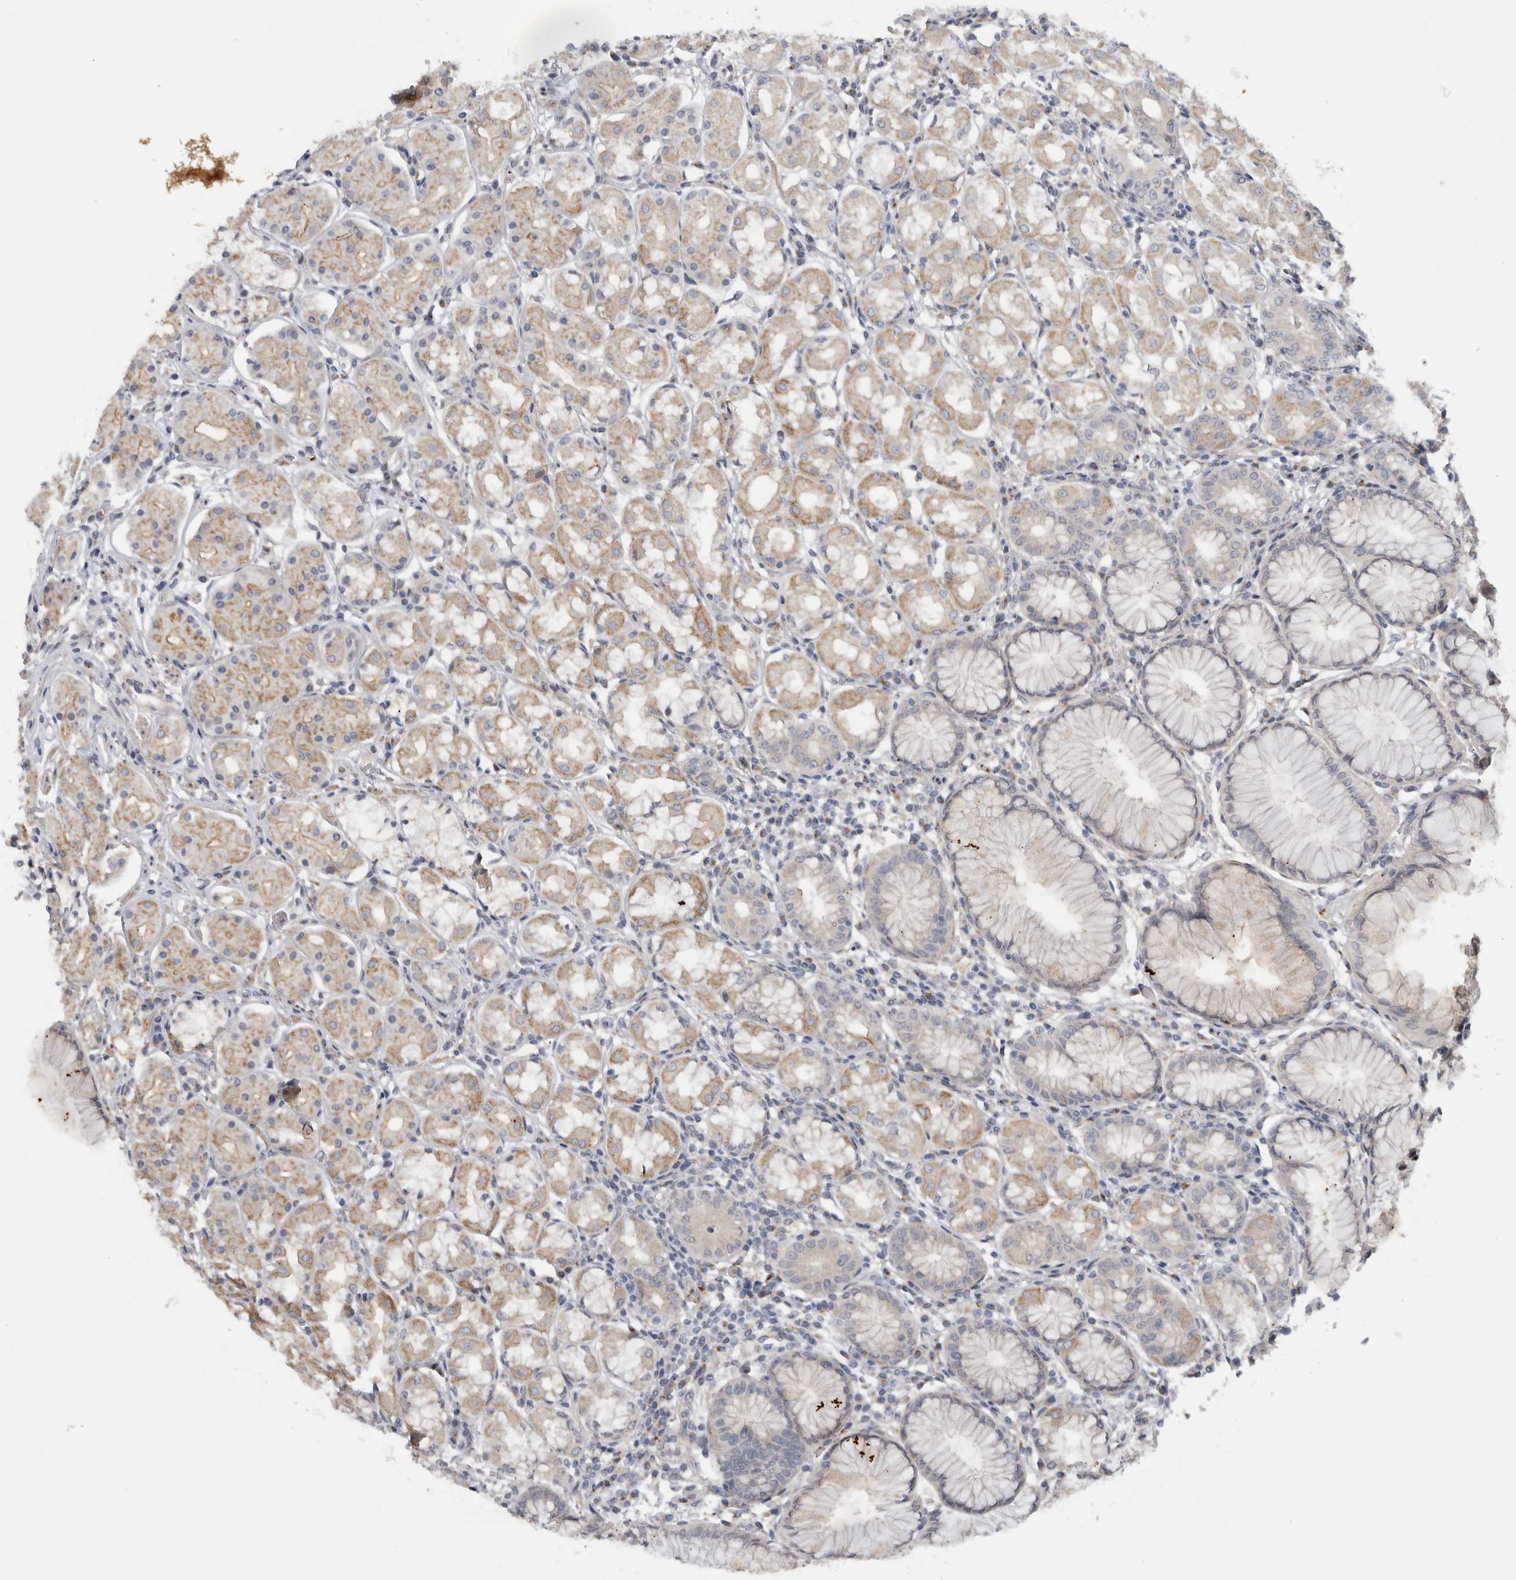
{"staining": {"intensity": "moderate", "quantity": "25%-75%", "location": "cytoplasmic/membranous"}, "tissue": "stomach", "cell_type": "Glandular cells", "image_type": "normal", "snomed": [{"axis": "morphology", "description": "Normal tissue, NOS"}, {"axis": "topography", "description": "Stomach, lower"}], "caption": "High-magnification brightfield microscopy of normal stomach stained with DAB (3,3'-diaminobenzidine) (brown) and counterstained with hematoxylin (blue). glandular cells exhibit moderate cytoplasmic/membranous positivity is present in about25%-75% of cells.", "gene": "MGAT1", "patient": {"sex": "female", "age": 56}}